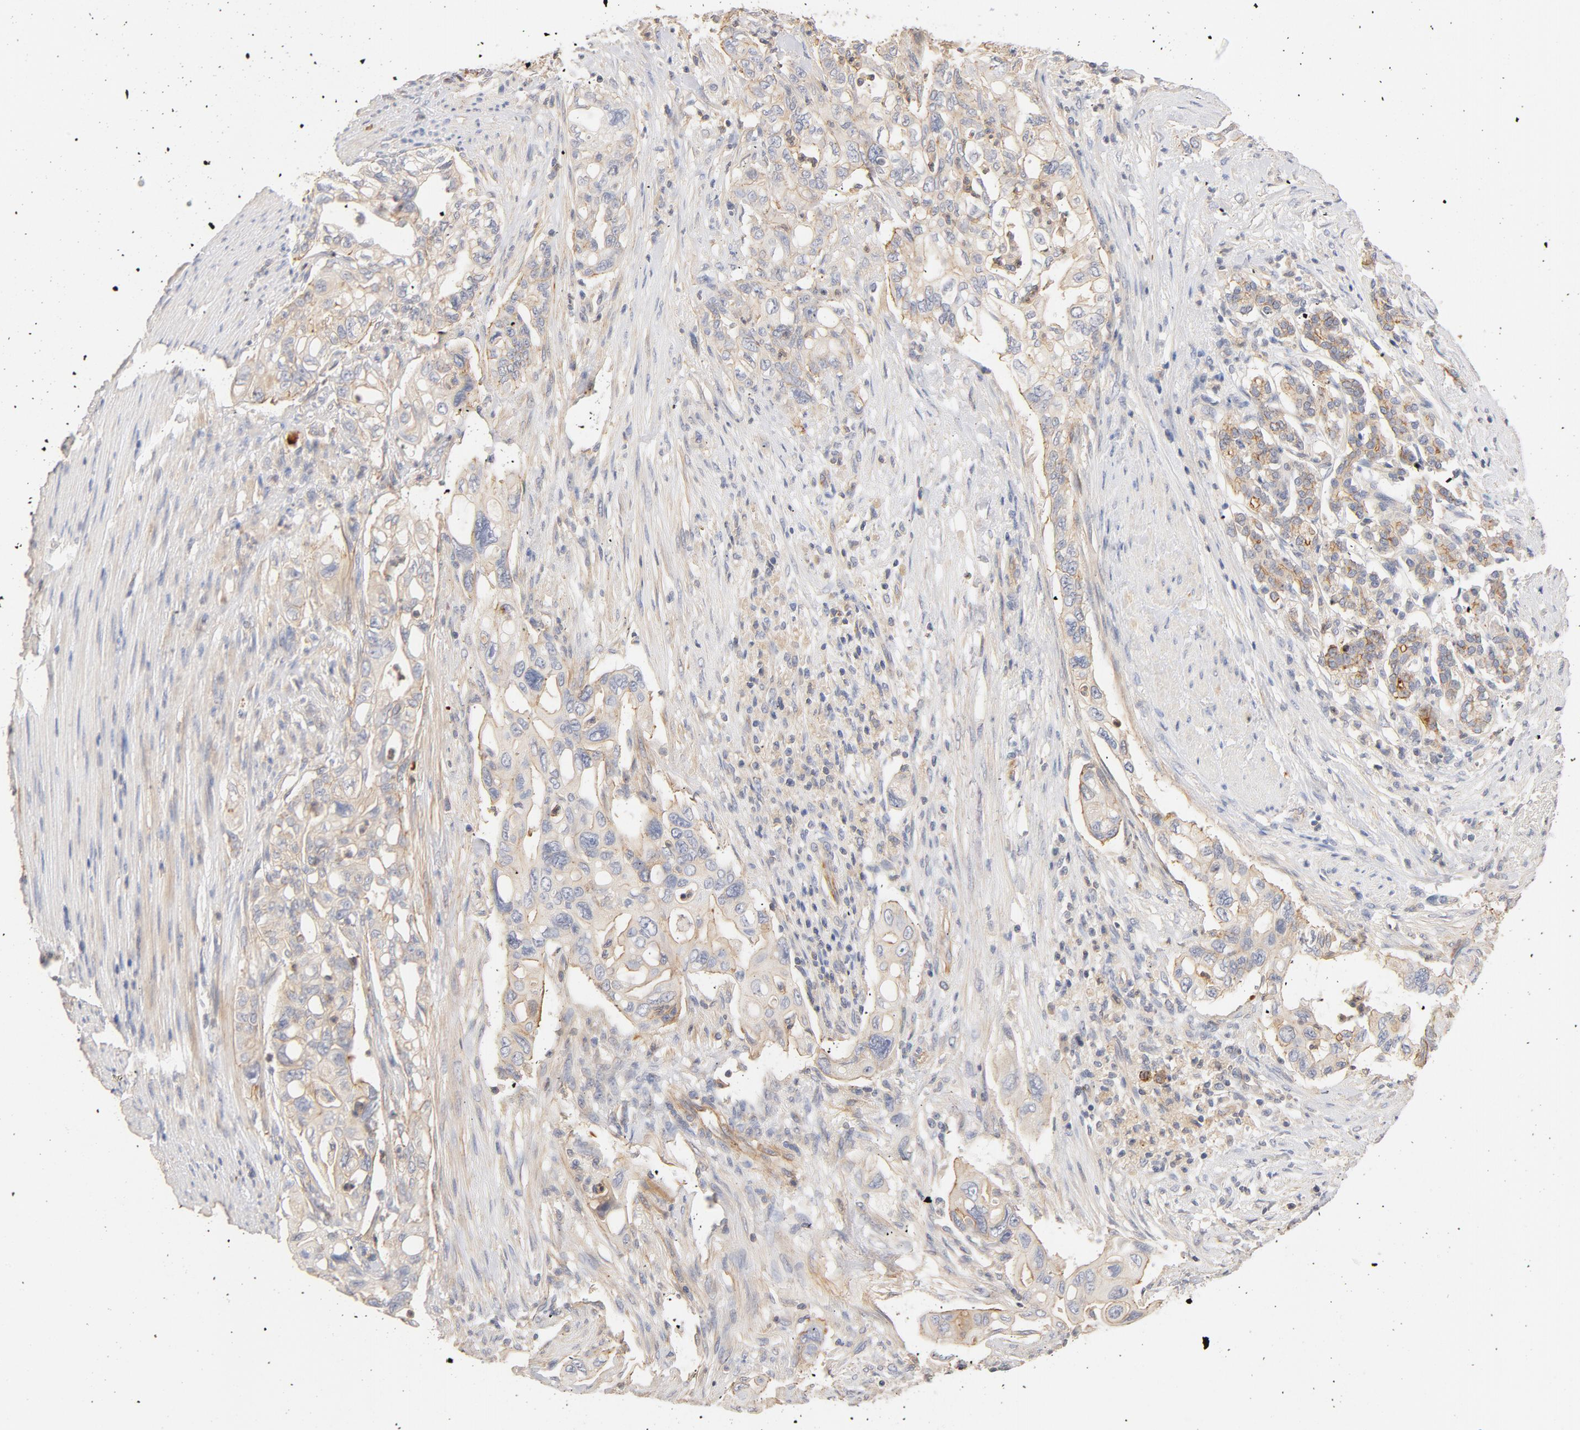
{"staining": {"intensity": "moderate", "quantity": ">75%", "location": "cytoplasmic/membranous"}, "tissue": "pancreatic cancer", "cell_type": "Tumor cells", "image_type": "cancer", "snomed": [{"axis": "morphology", "description": "Normal tissue, NOS"}, {"axis": "topography", "description": "Pancreas"}], "caption": "This micrograph exhibits pancreatic cancer stained with immunohistochemistry (IHC) to label a protein in brown. The cytoplasmic/membranous of tumor cells show moderate positivity for the protein. Nuclei are counter-stained blue.", "gene": "STRN3", "patient": {"sex": "male", "age": 42}}